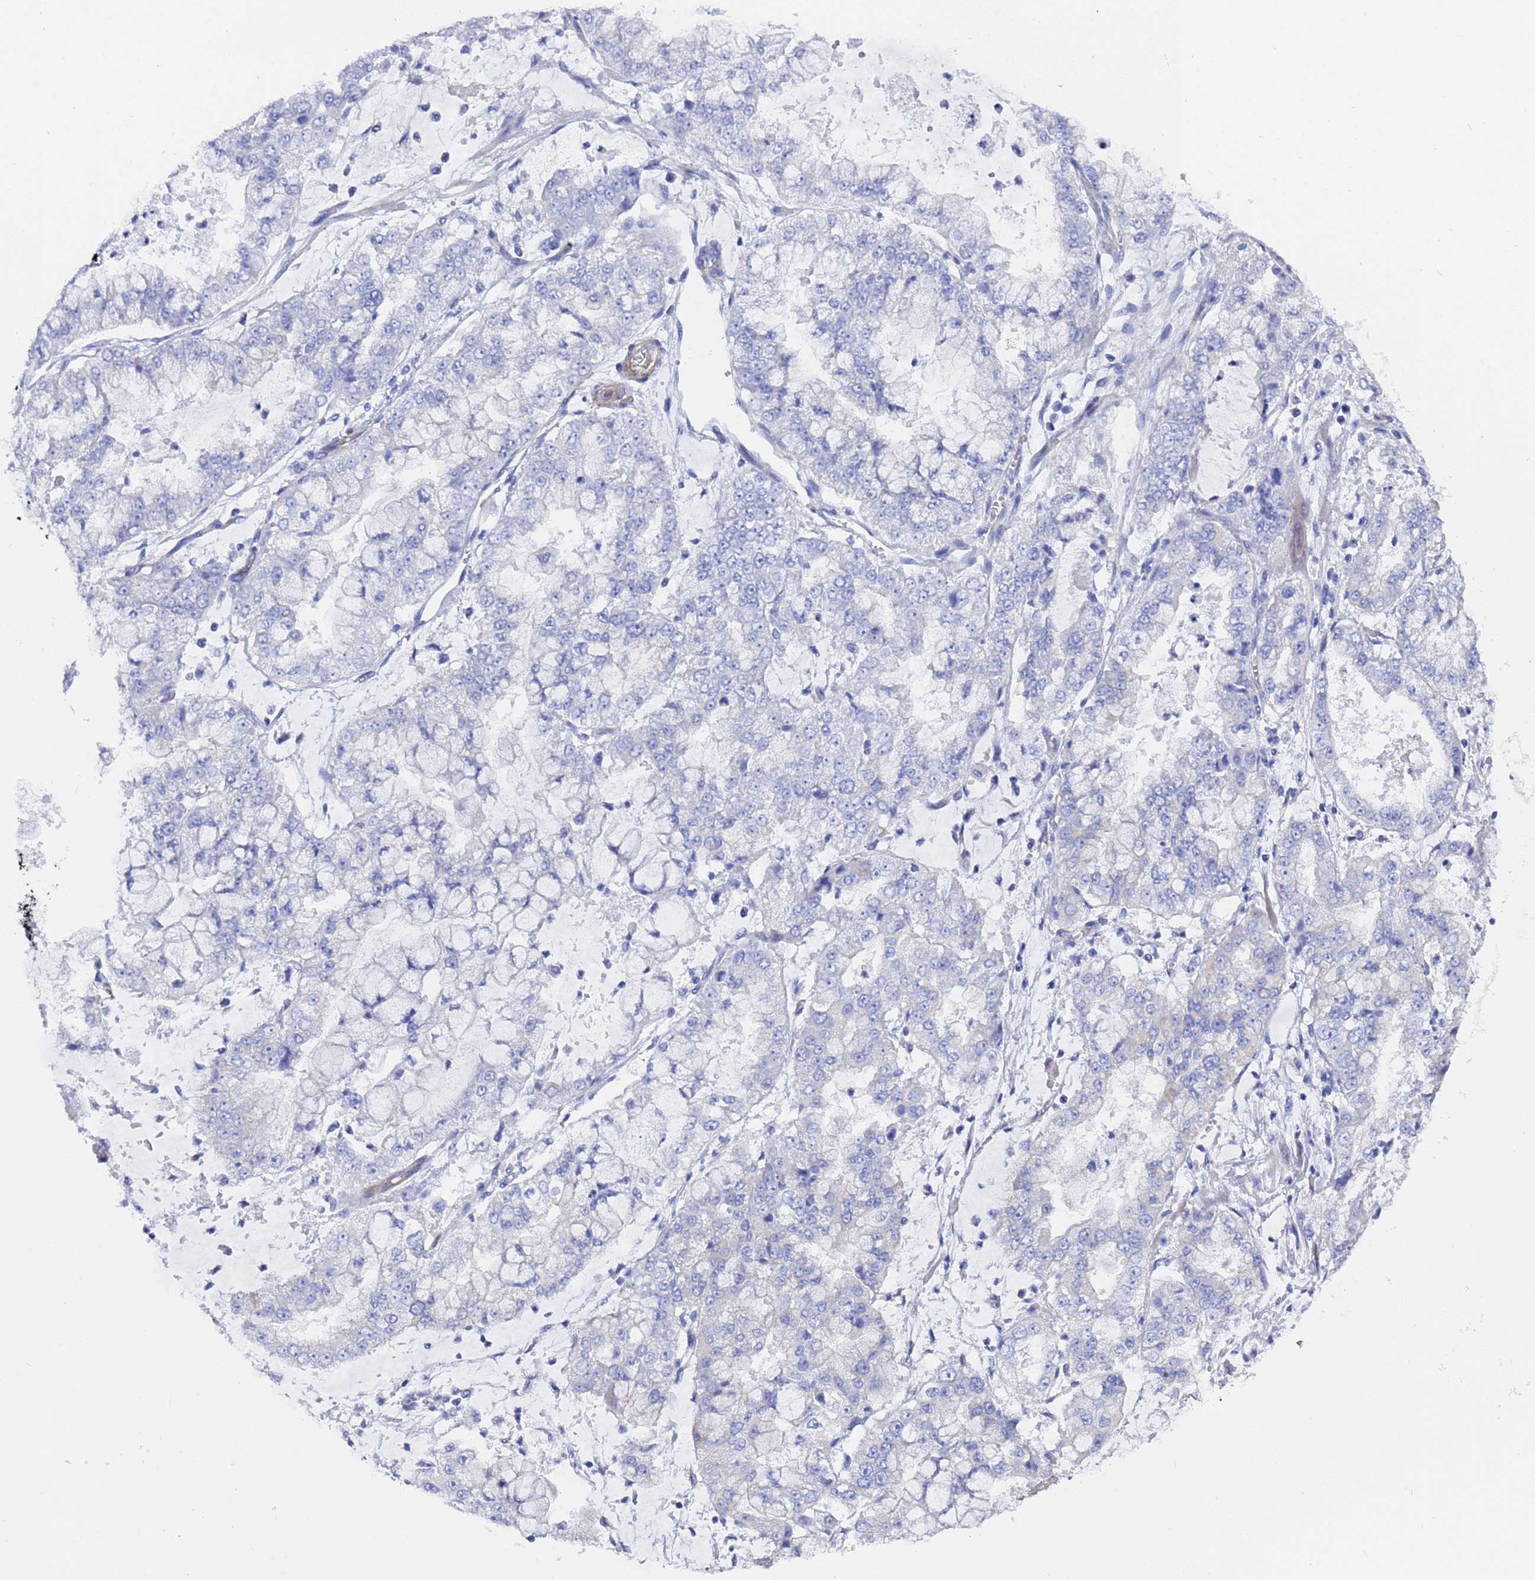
{"staining": {"intensity": "negative", "quantity": "none", "location": "none"}, "tissue": "stomach cancer", "cell_type": "Tumor cells", "image_type": "cancer", "snomed": [{"axis": "morphology", "description": "Adenocarcinoma, NOS"}, {"axis": "topography", "description": "Stomach"}], "caption": "Immunohistochemical staining of human stomach adenocarcinoma shows no significant expression in tumor cells.", "gene": "TUBB1", "patient": {"sex": "male", "age": 76}}